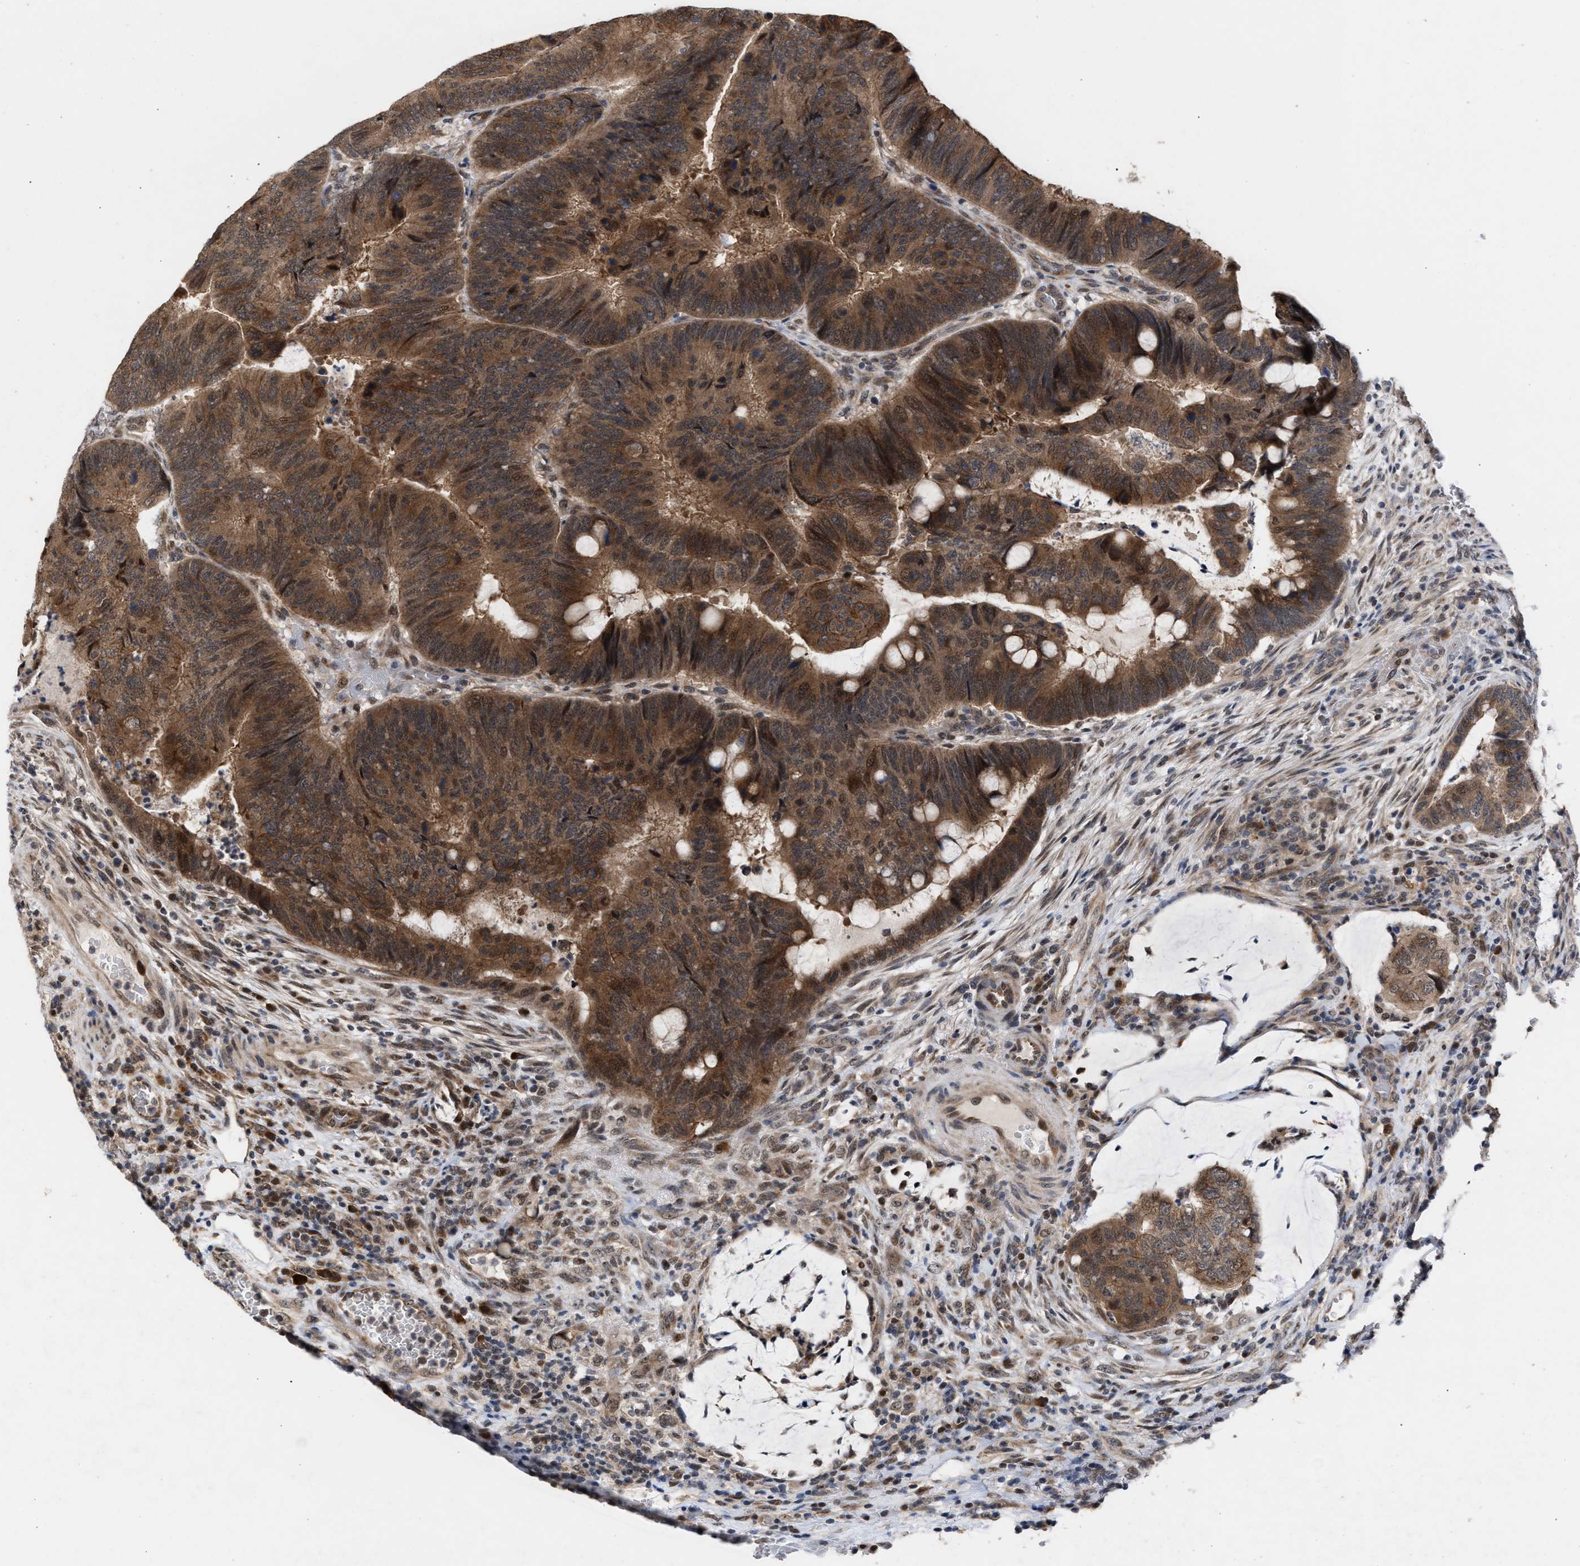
{"staining": {"intensity": "strong", "quantity": ">75%", "location": "cytoplasmic/membranous"}, "tissue": "colorectal cancer", "cell_type": "Tumor cells", "image_type": "cancer", "snomed": [{"axis": "morphology", "description": "Normal tissue, NOS"}, {"axis": "morphology", "description": "Adenocarcinoma, NOS"}, {"axis": "topography", "description": "Rectum"}, {"axis": "topography", "description": "Peripheral nerve tissue"}], "caption": "Protein positivity by immunohistochemistry shows strong cytoplasmic/membranous positivity in approximately >75% of tumor cells in colorectal adenocarcinoma.", "gene": "MKNK2", "patient": {"sex": "male", "age": 92}}